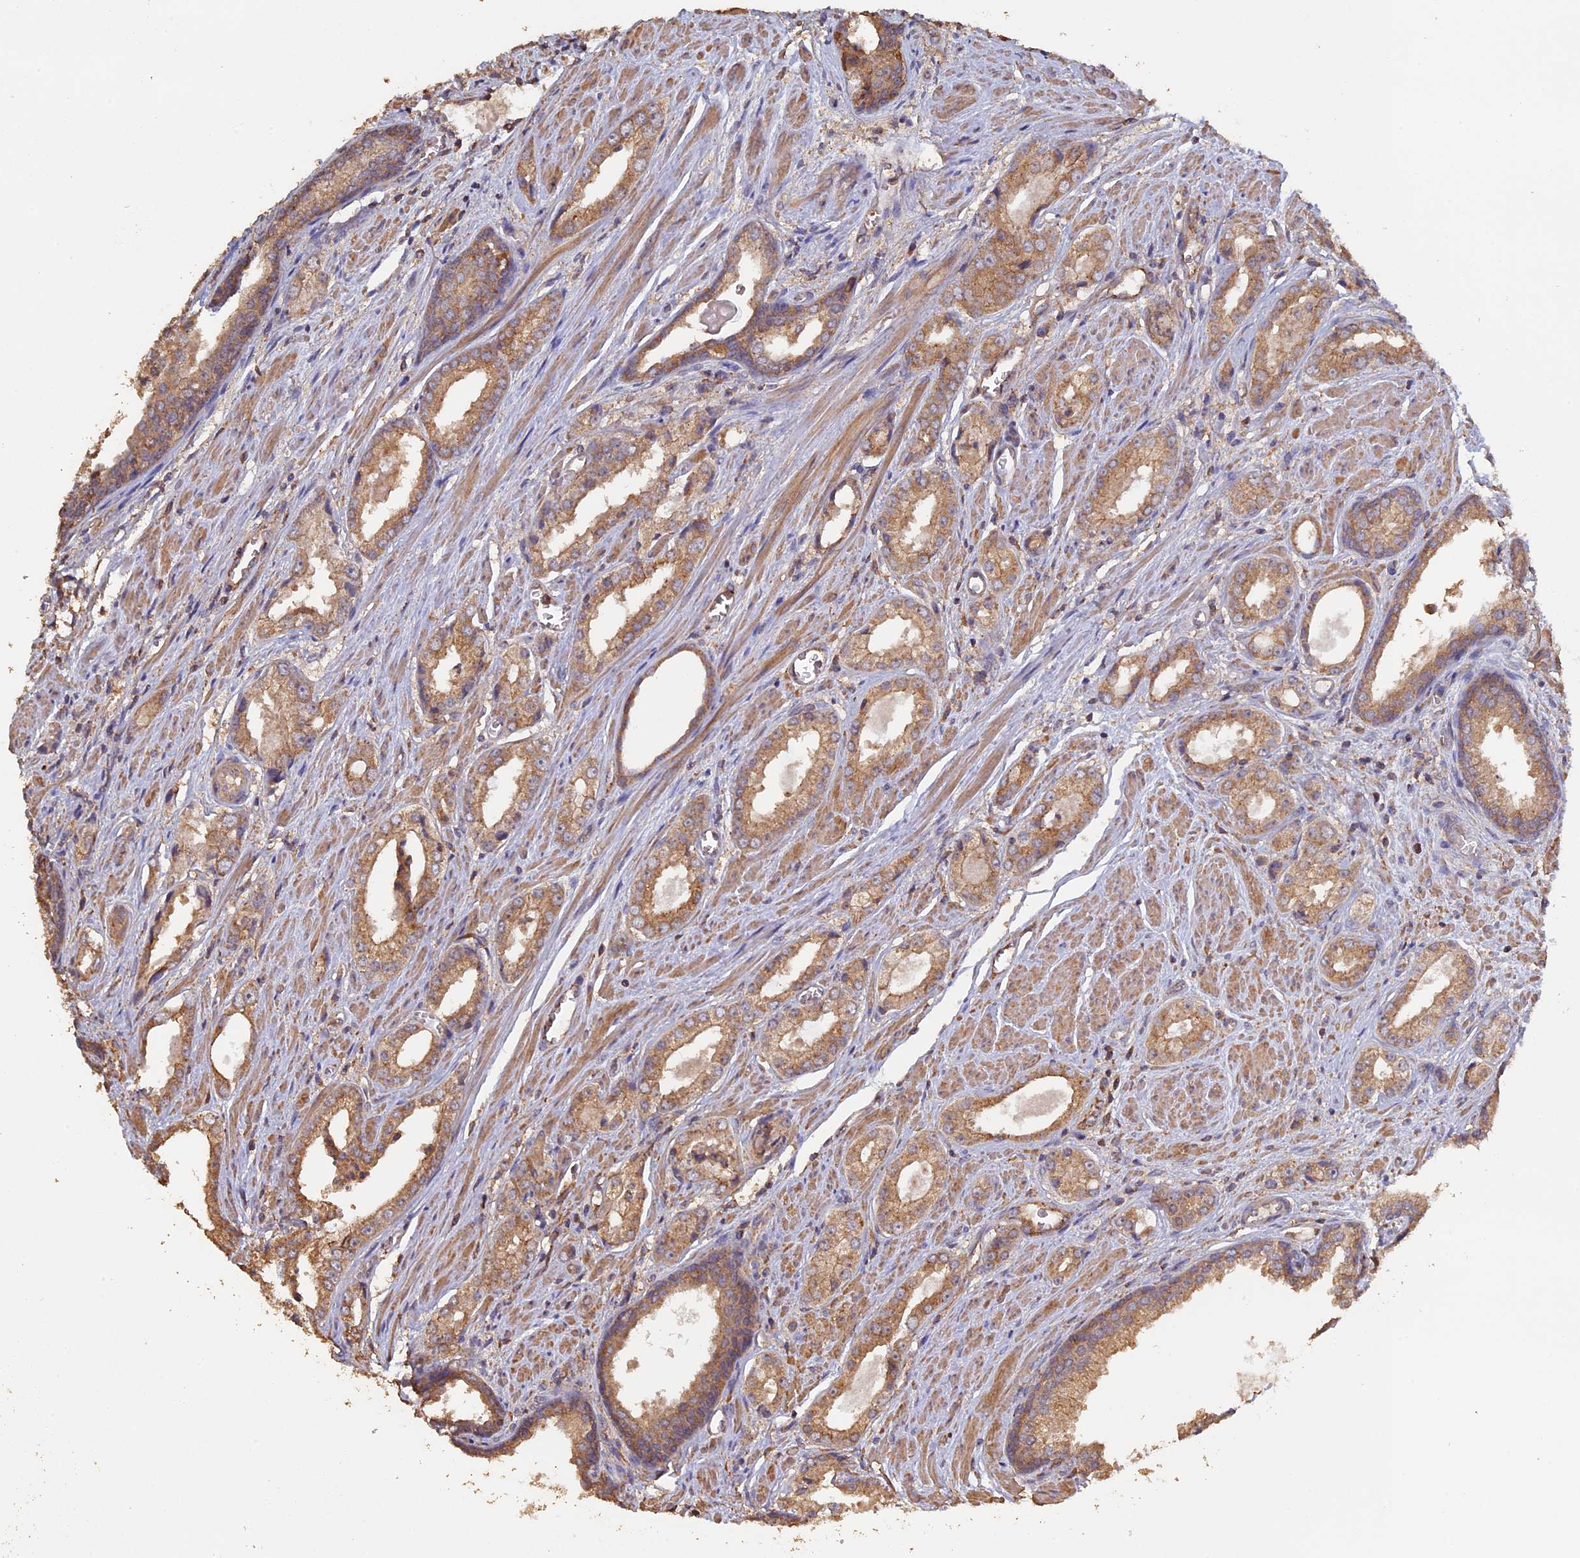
{"staining": {"intensity": "moderate", "quantity": ">75%", "location": "cytoplasmic/membranous"}, "tissue": "prostate cancer", "cell_type": "Tumor cells", "image_type": "cancer", "snomed": [{"axis": "morphology", "description": "Adenocarcinoma, Low grade"}, {"axis": "topography", "description": "Prostate"}], "caption": "This image reveals immunohistochemistry (IHC) staining of human prostate cancer, with medium moderate cytoplasmic/membranous staining in approximately >75% of tumor cells.", "gene": "PIGQ", "patient": {"sex": "male", "age": 54}}